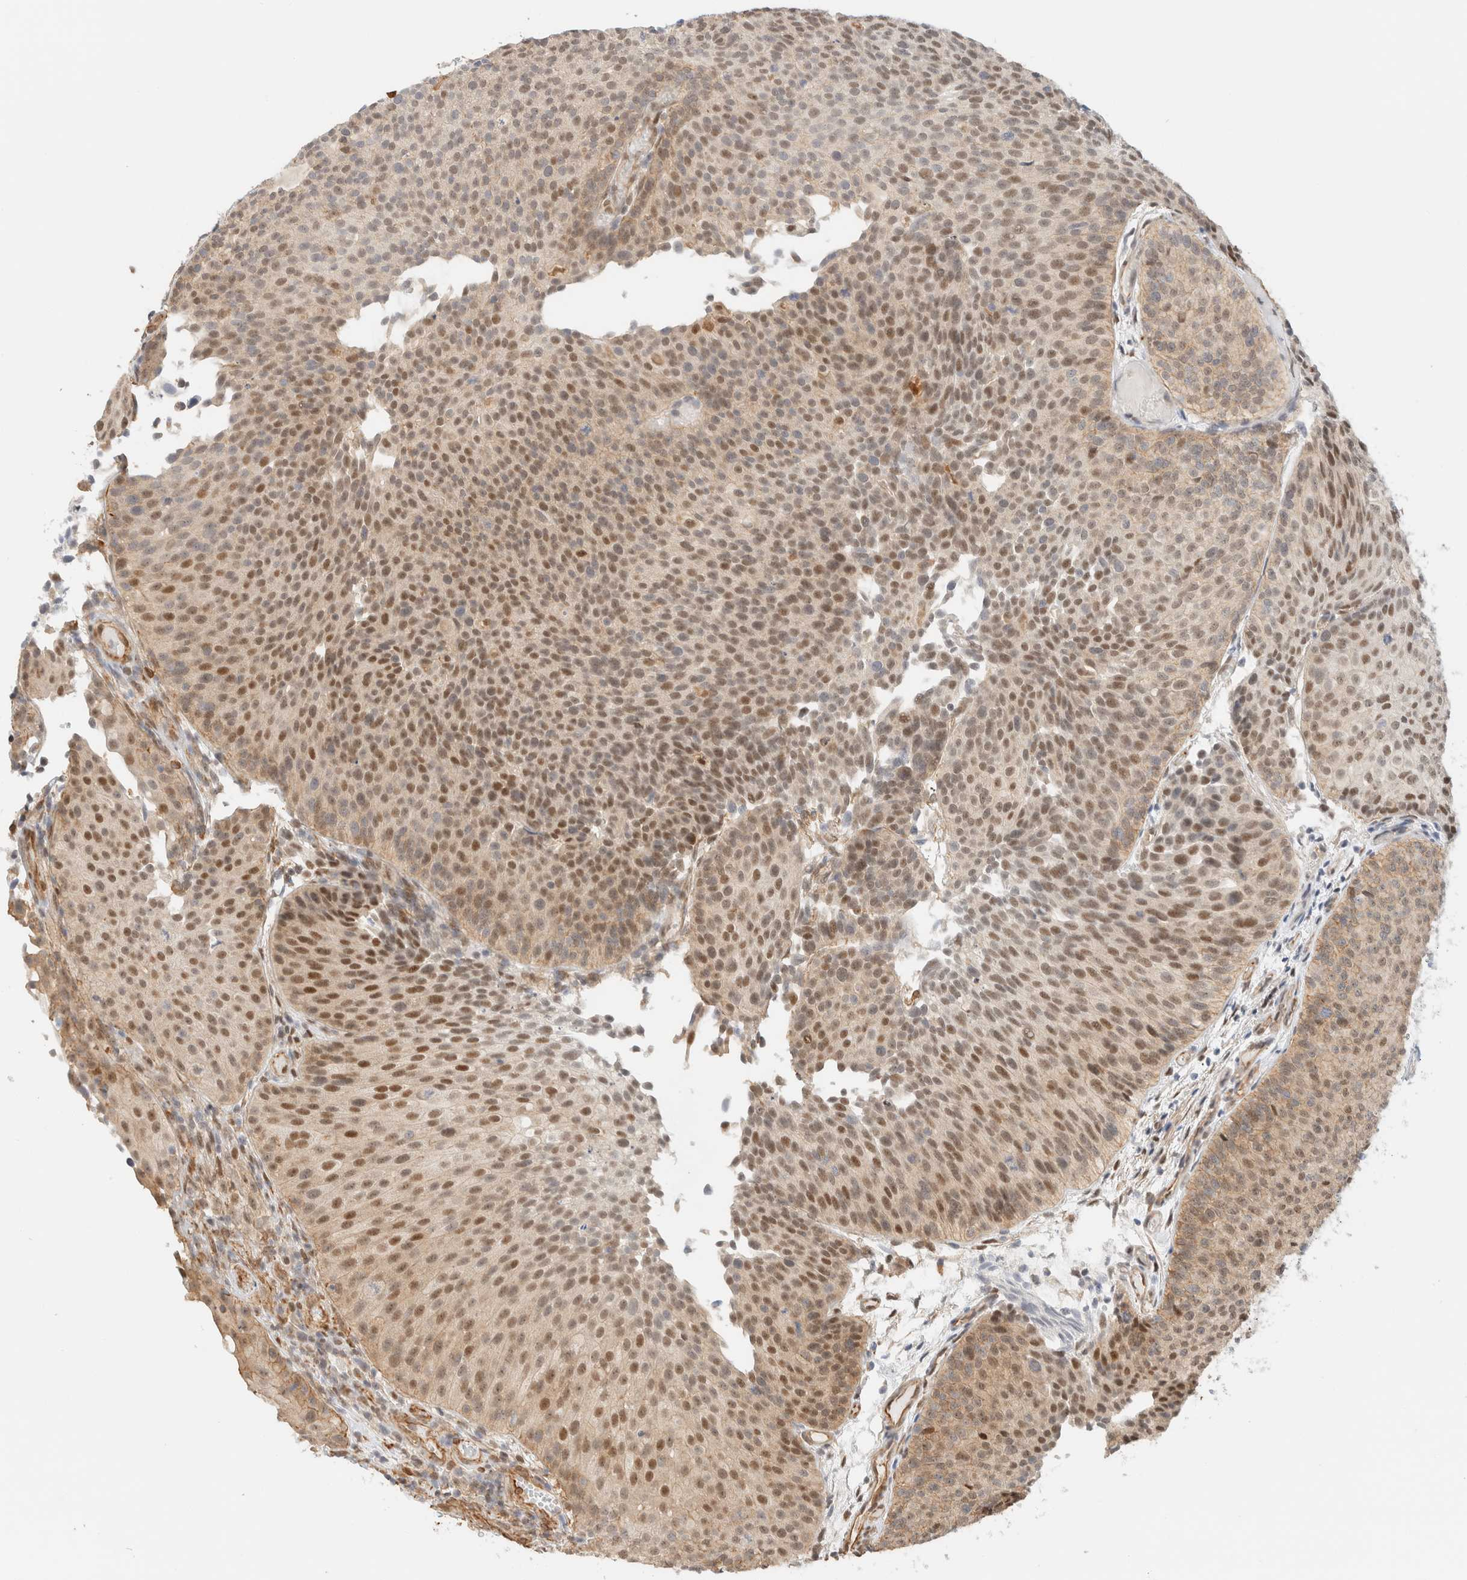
{"staining": {"intensity": "moderate", "quantity": "25%-75%", "location": "cytoplasmic/membranous,nuclear"}, "tissue": "urothelial cancer", "cell_type": "Tumor cells", "image_type": "cancer", "snomed": [{"axis": "morphology", "description": "Urothelial carcinoma, Low grade"}, {"axis": "topography", "description": "Urinary bladder"}], "caption": "Protein expression analysis of human low-grade urothelial carcinoma reveals moderate cytoplasmic/membranous and nuclear staining in about 25%-75% of tumor cells.", "gene": "ARID5A", "patient": {"sex": "male", "age": 86}}